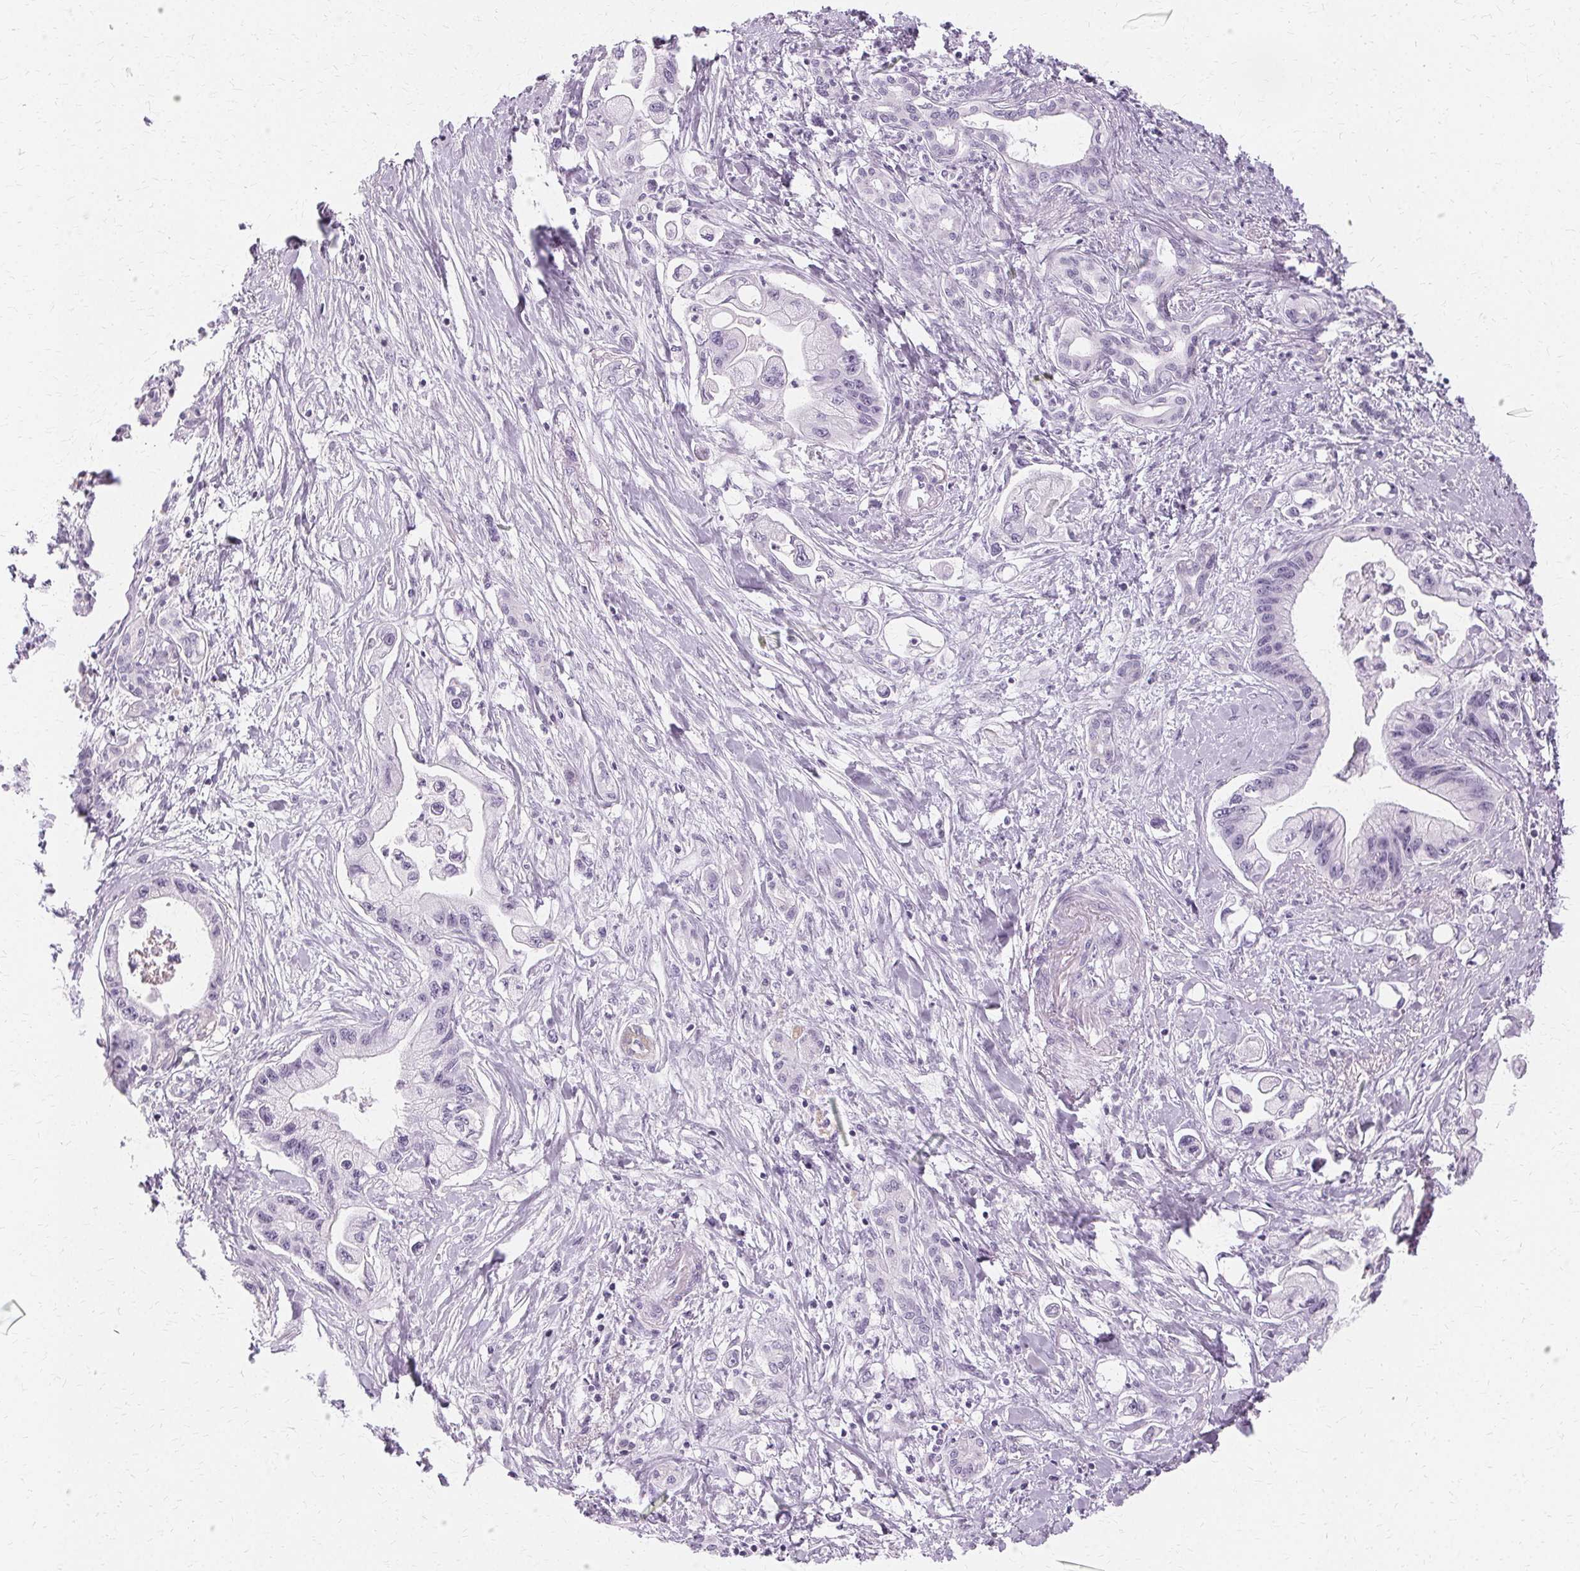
{"staining": {"intensity": "negative", "quantity": "none", "location": "none"}, "tissue": "pancreatic cancer", "cell_type": "Tumor cells", "image_type": "cancer", "snomed": [{"axis": "morphology", "description": "Adenocarcinoma, NOS"}, {"axis": "topography", "description": "Pancreas"}], "caption": "The photomicrograph displays no staining of tumor cells in adenocarcinoma (pancreatic).", "gene": "KRT6C", "patient": {"sex": "male", "age": 61}}